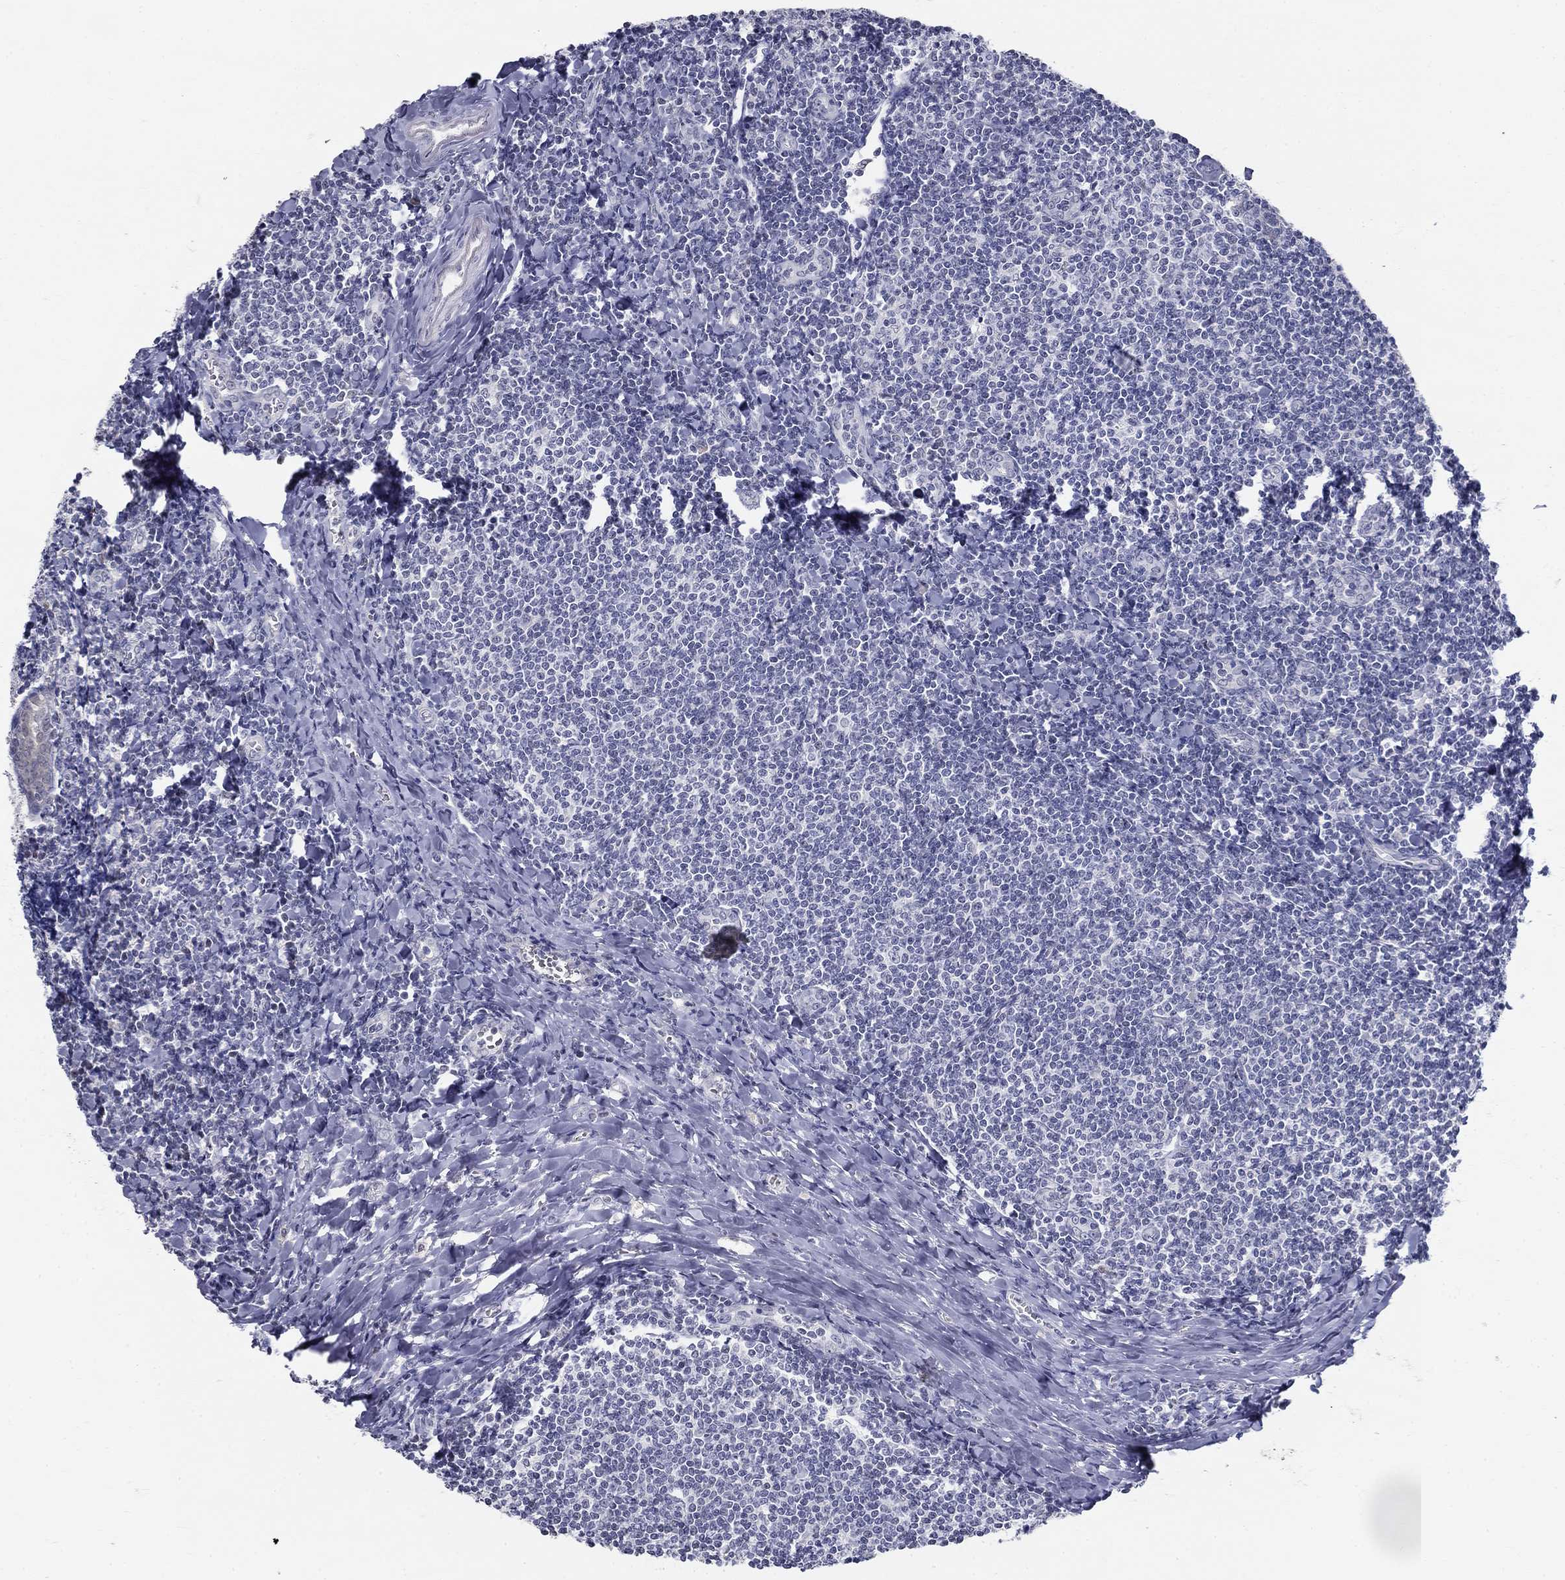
{"staining": {"intensity": "negative", "quantity": "none", "location": "none"}, "tissue": "tonsil", "cell_type": "Germinal center cells", "image_type": "normal", "snomed": [{"axis": "morphology", "description": "Normal tissue, NOS"}, {"axis": "topography", "description": "Tonsil"}], "caption": "Photomicrograph shows no significant protein positivity in germinal center cells of unremarkable tonsil.", "gene": "ENSG00000290147", "patient": {"sex": "female", "age": 12}}